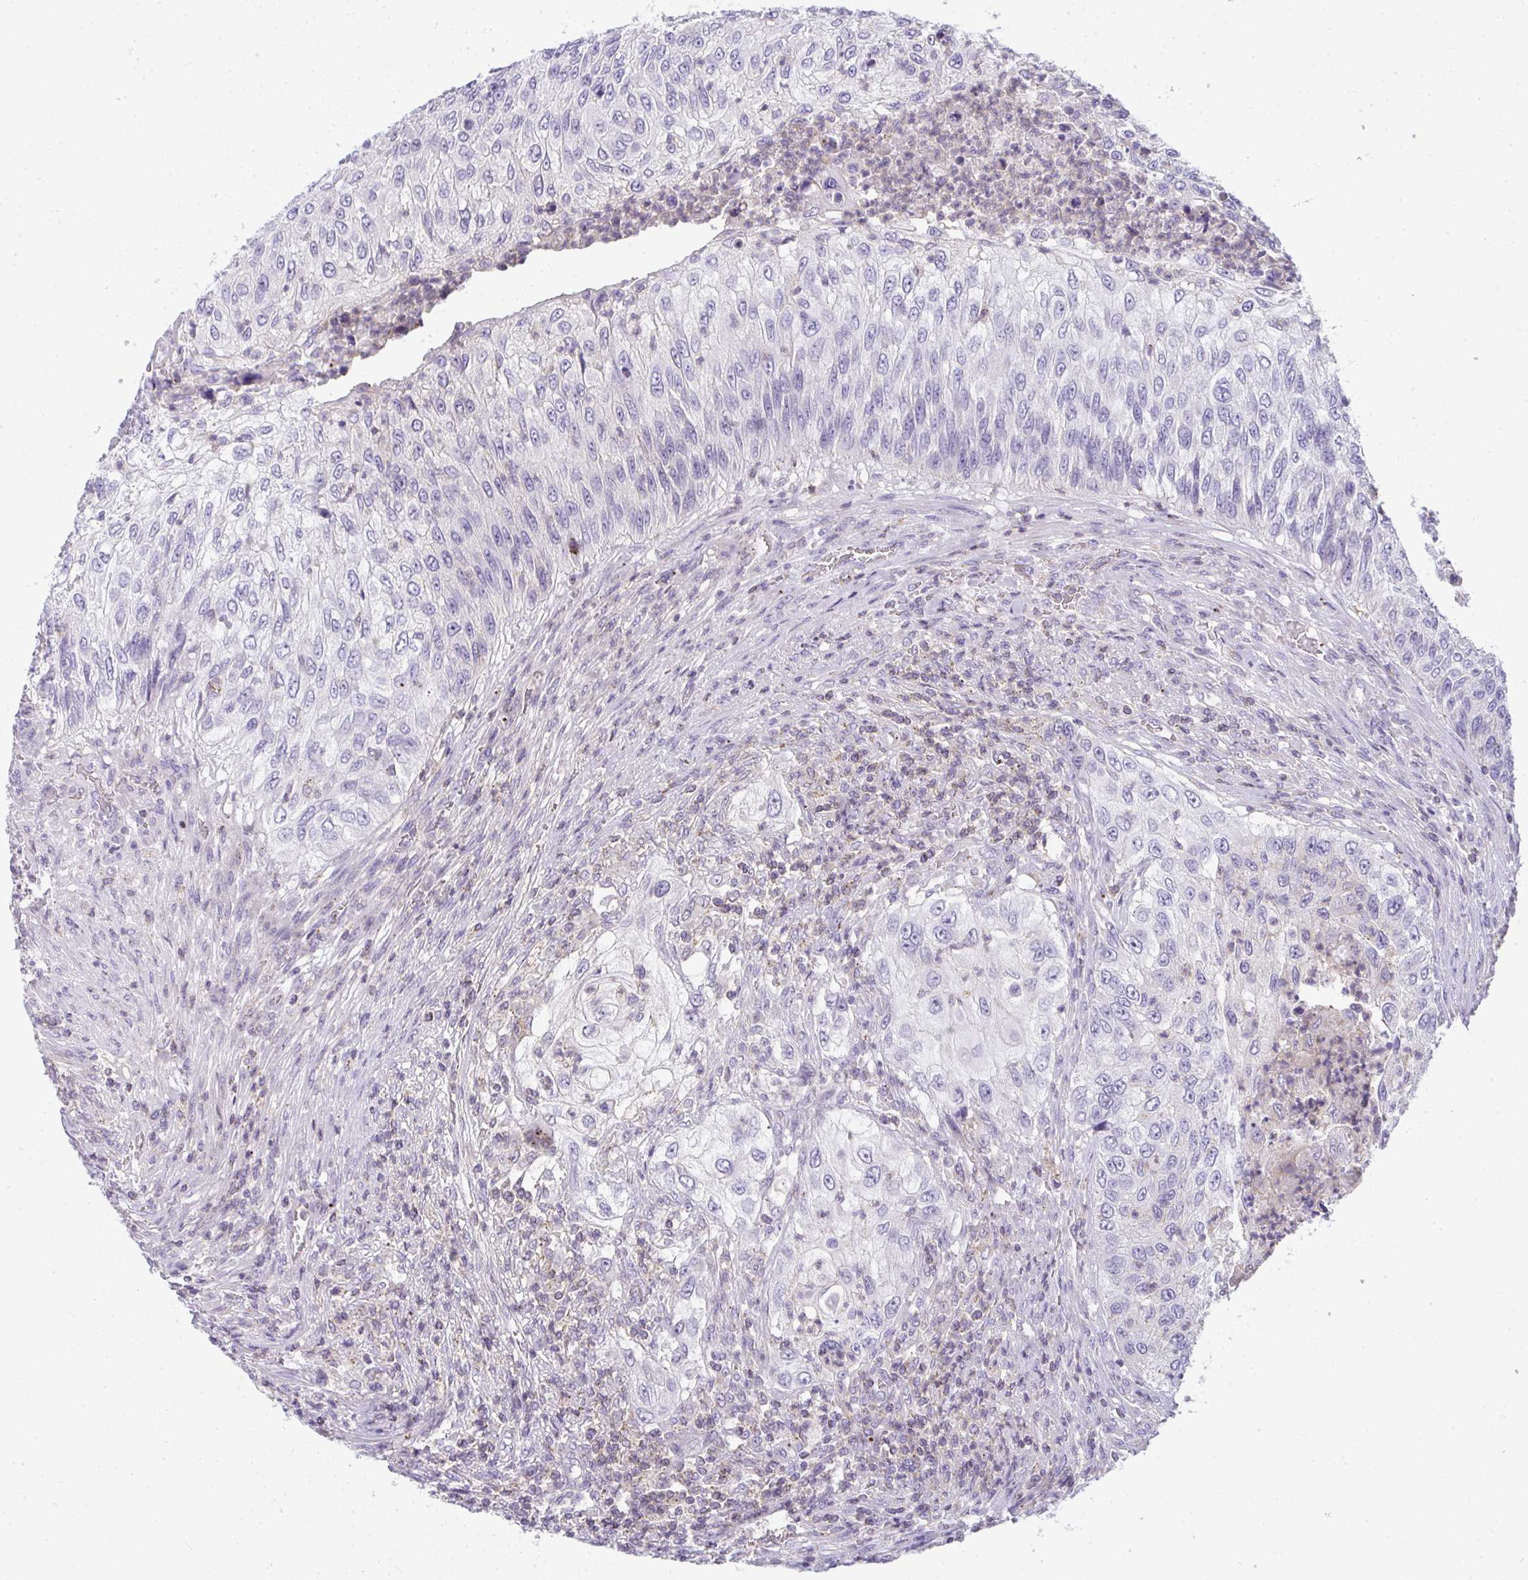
{"staining": {"intensity": "negative", "quantity": "none", "location": "none"}, "tissue": "urothelial cancer", "cell_type": "Tumor cells", "image_type": "cancer", "snomed": [{"axis": "morphology", "description": "Urothelial carcinoma, High grade"}, {"axis": "topography", "description": "Urinary bladder"}], "caption": "An immunohistochemistry micrograph of high-grade urothelial carcinoma is shown. There is no staining in tumor cells of high-grade urothelial carcinoma. (DAB IHC with hematoxylin counter stain).", "gene": "VPS4B", "patient": {"sex": "female", "age": 60}}